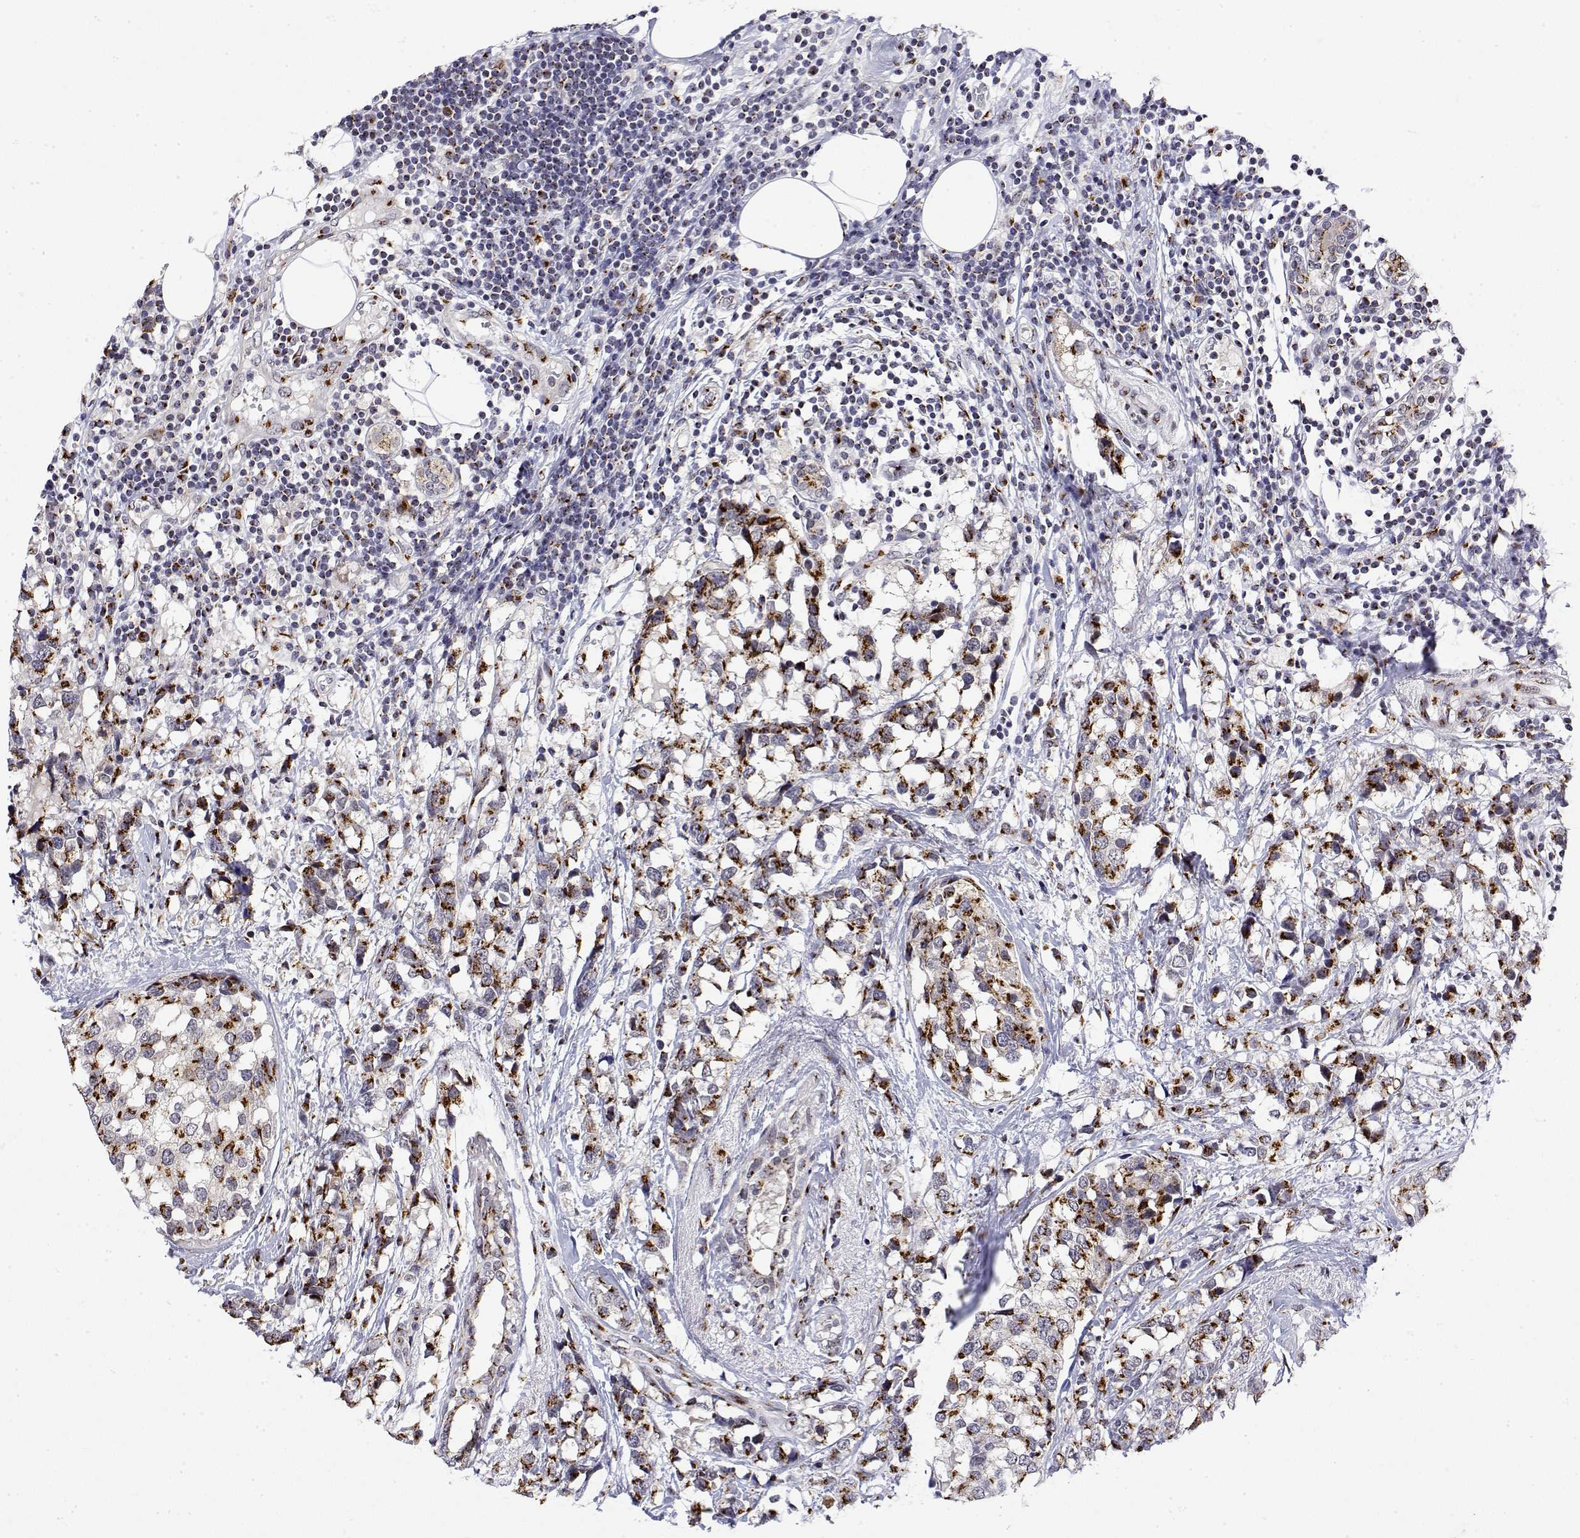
{"staining": {"intensity": "strong", "quantity": ">75%", "location": "cytoplasmic/membranous"}, "tissue": "breast cancer", "cell_type": "Tumor cells", "image_type": "cancer", "snomed": [{"axis": "morphology", "description": "Lobular carcinoma"}, {"axis": "topography", "description": "Breast"}], "caption": "Approximately >75% of tumor cells in human breast cancer (lobular carcinoma) display strong cytoplasmic/membranous protein staining as visualized by brown immunohistochemical staining.", "gene": "YIPF3", "patient": {"sex": "female", "age": 59}}